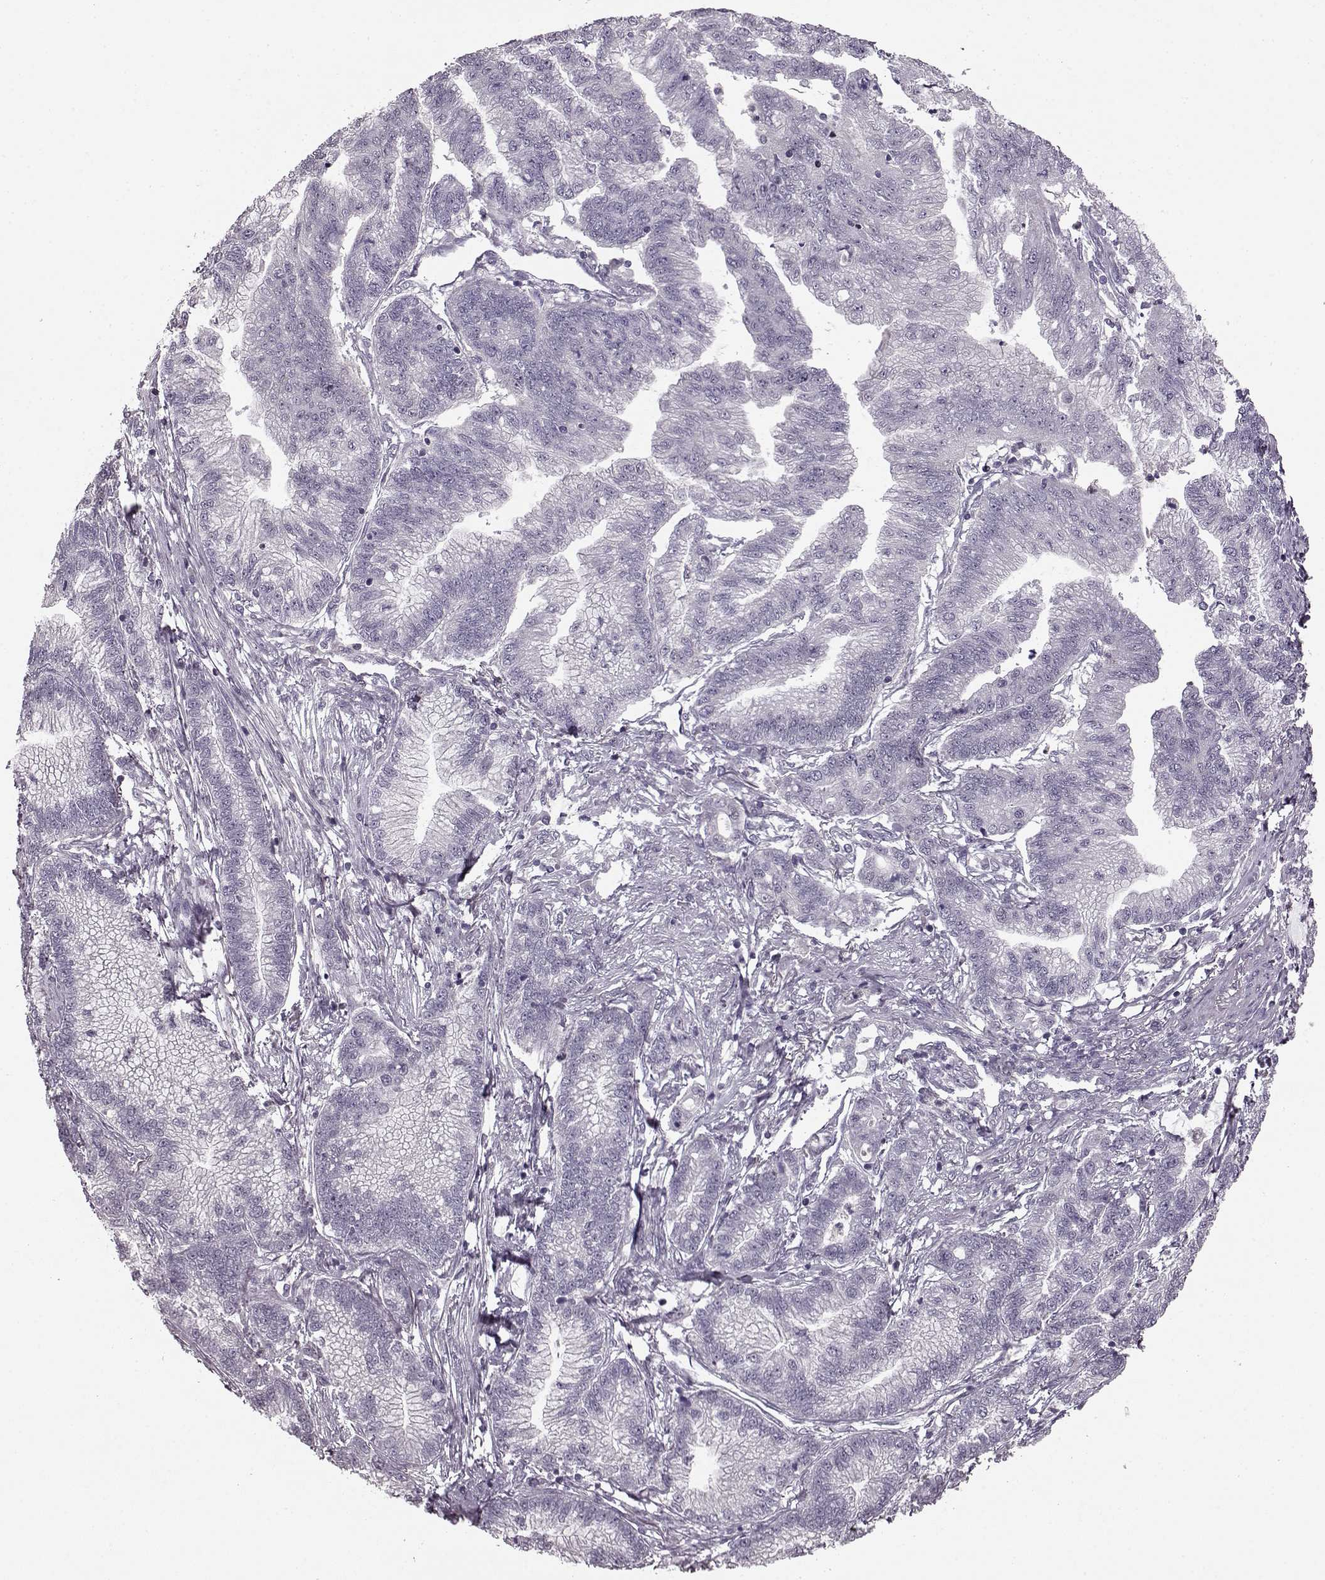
{"staining": {"intensity": "negative", "quantity": "none", "location": "none"}, "tissue": "stomach cancer", "cell_type": "Tumor cells", "image_type": "cancer", "snomed": [{"axis": "morphology", "description": "Adenocarcinoma, NOS"}, {"axis": "topography", "description": "Stomach"}], "caption": "IHC photomicrograph of adenocarcinoma (stomach) stained for a protein (brown), which exhibits no positivity in tumor cells.", "gene": "CNGA3", "patient": {"sex": "male", "age": 83}}